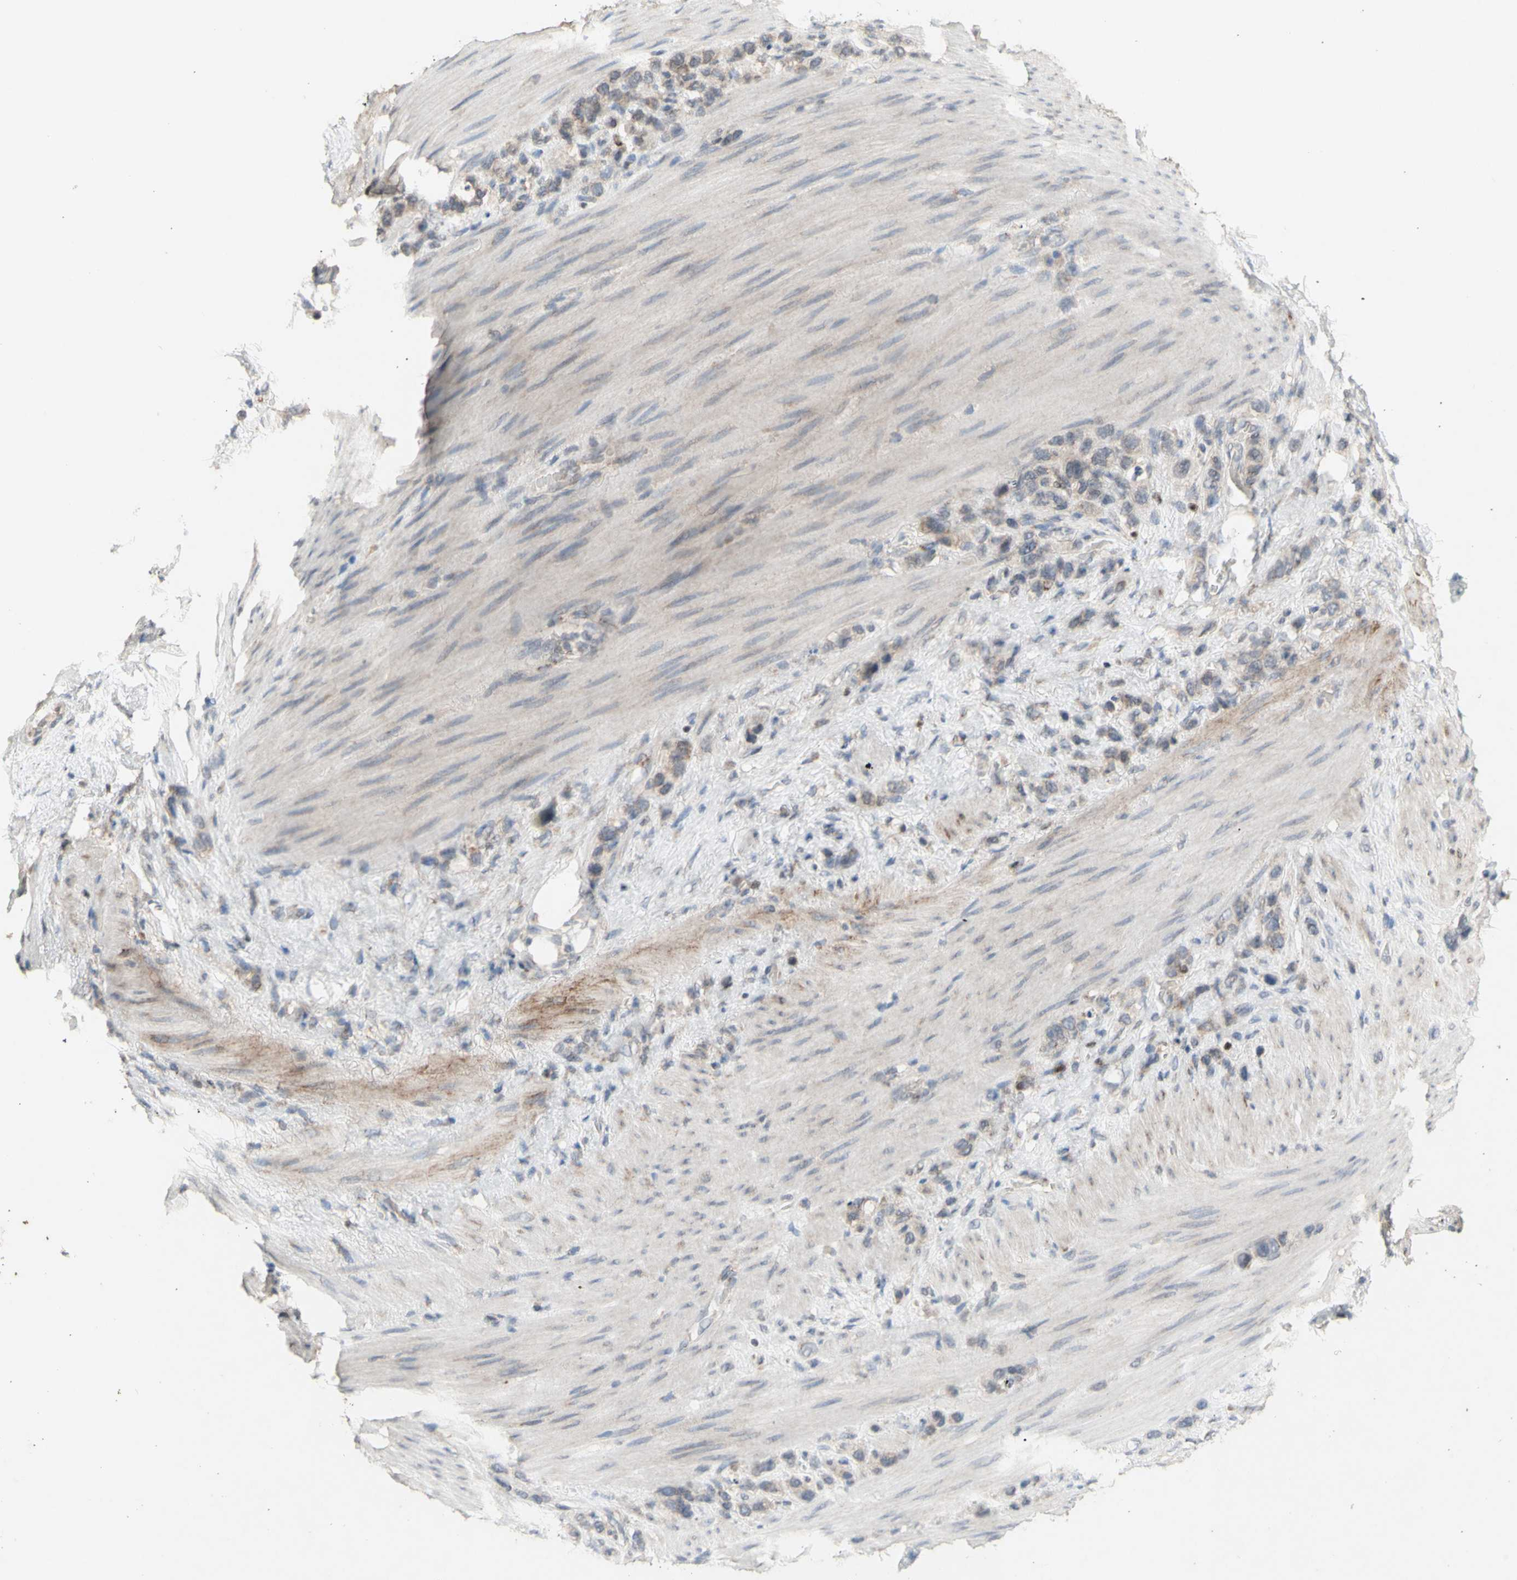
{"staining": {"intensity": "weak", "quantity": "25%-75%", "location": "cytoplasmic/membranous"}, "tissue": "stomach cancer", "cell_type": "Tumor cells", "image_type": "cancer", "snomed": [{"axis": "morphology", "description": "Adenocarcinoma, NOS"}, {"axis": "morphology", "description": "Adenocarcinoma, High grade"}, {"axis": "topography", "description": "Stomach, upper"}, {"axis": "topography", "description": "Stomach, lower"}], "caption": "Tumor cells display low levels of weak cytoplasmic/membranous positivity in about 25%-75% of cells in adenocarcinoma (stomach). (brown staining indicates protein expression, while blue staining denotes nuclei).", "gene": "NLRP1", "patient": {"sex": "female", "age": 65}}